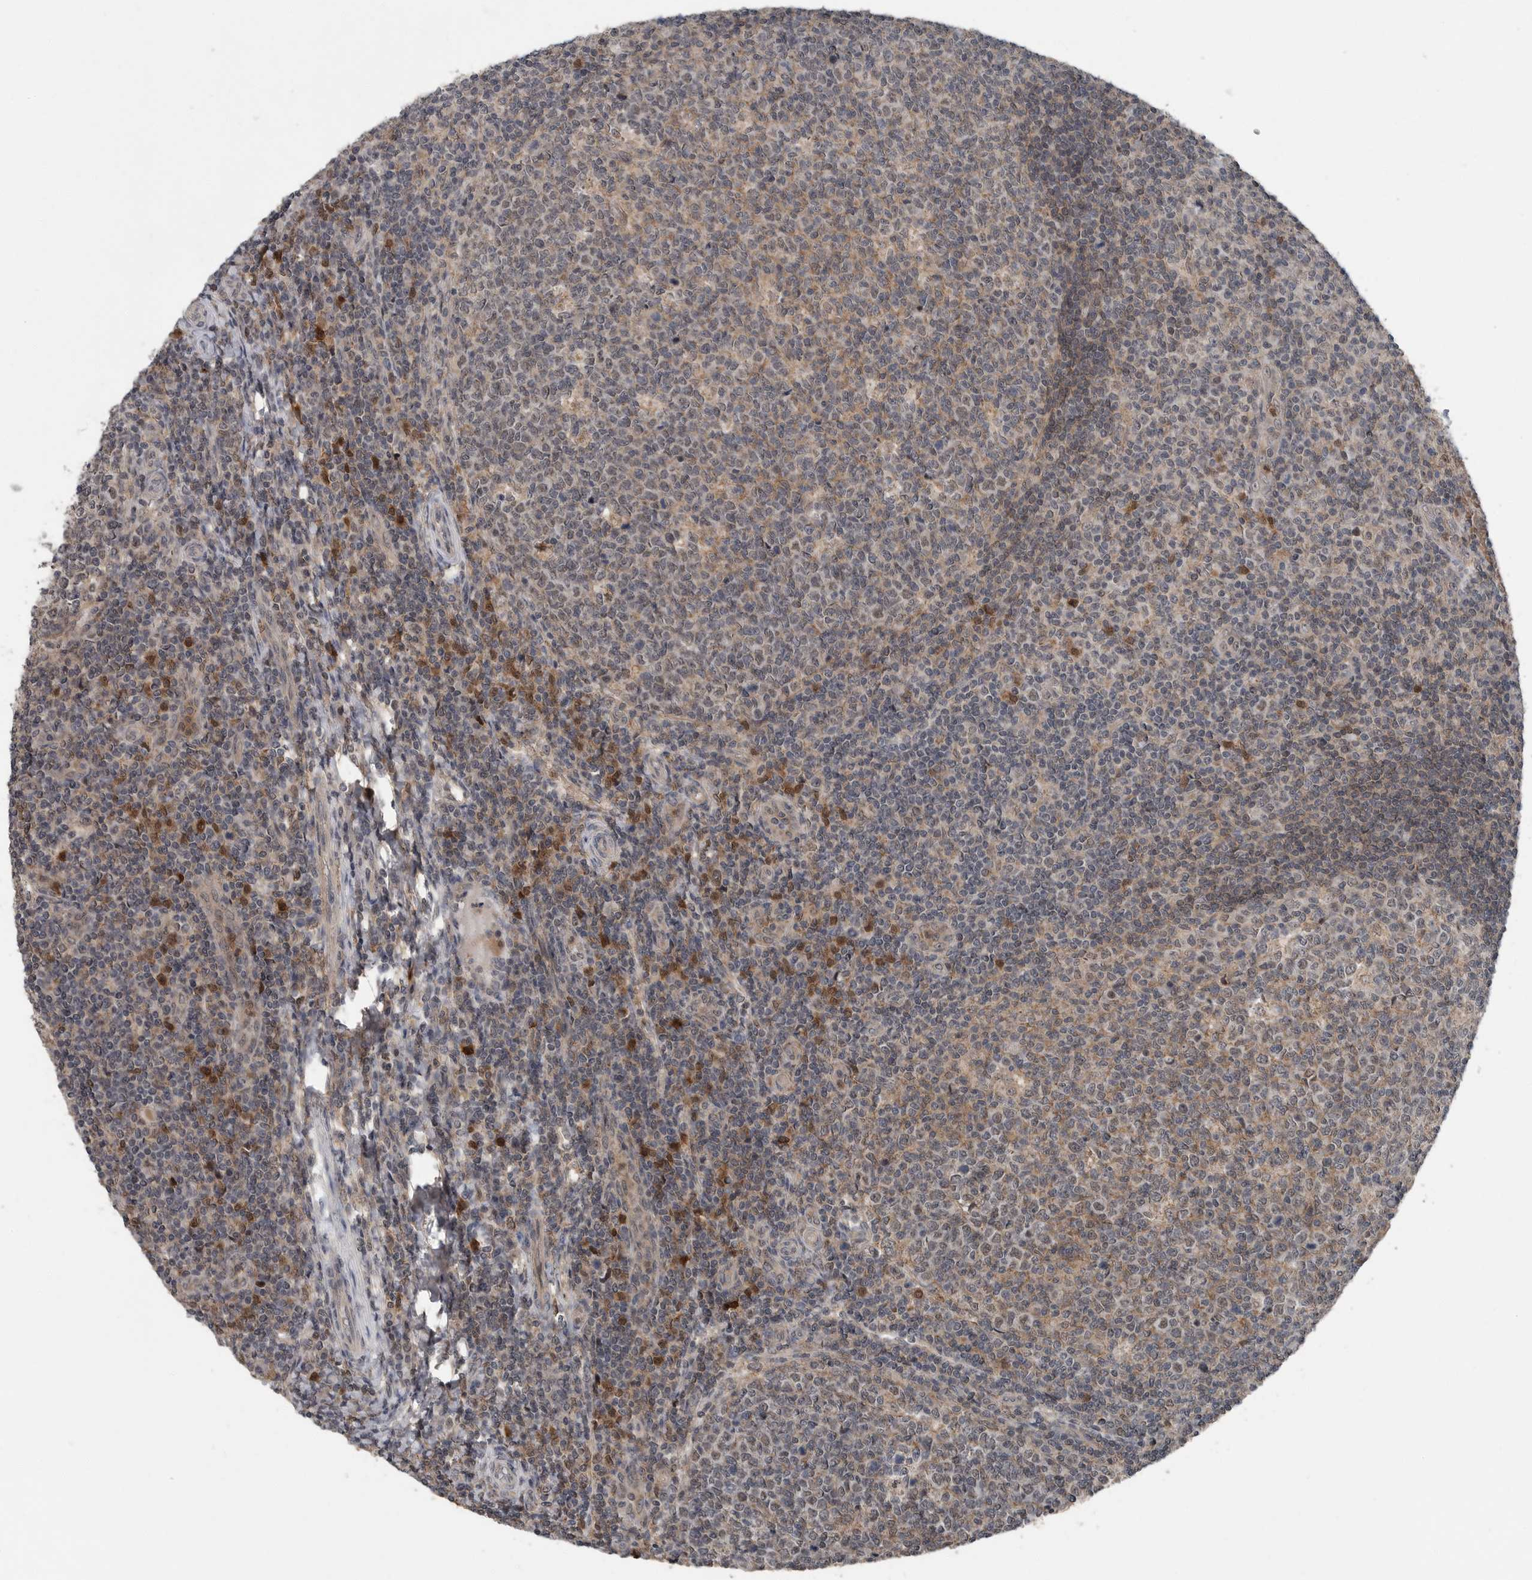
{"staining": {"intensity": "weak", "quantity": ">75%", "location": "cytoplasmic/membranous"}, "tissue": "tonsil", "cell_type": "Germinal center cells", "image_type": "normal", "snomed": [{"axis": "morphology", "description": "Normal tissue, NOS"}, {"axis": "topography", "description": "Tonsil"}], "caption": "Unremarkable tonsil demonstrates weak cytoplasmic/membranous positivity in approximately >75% of germinal center cells, visualized by immunohistochemistry.", "gene": "SCP2", "patient": {"sex": "female", "age": 19}}